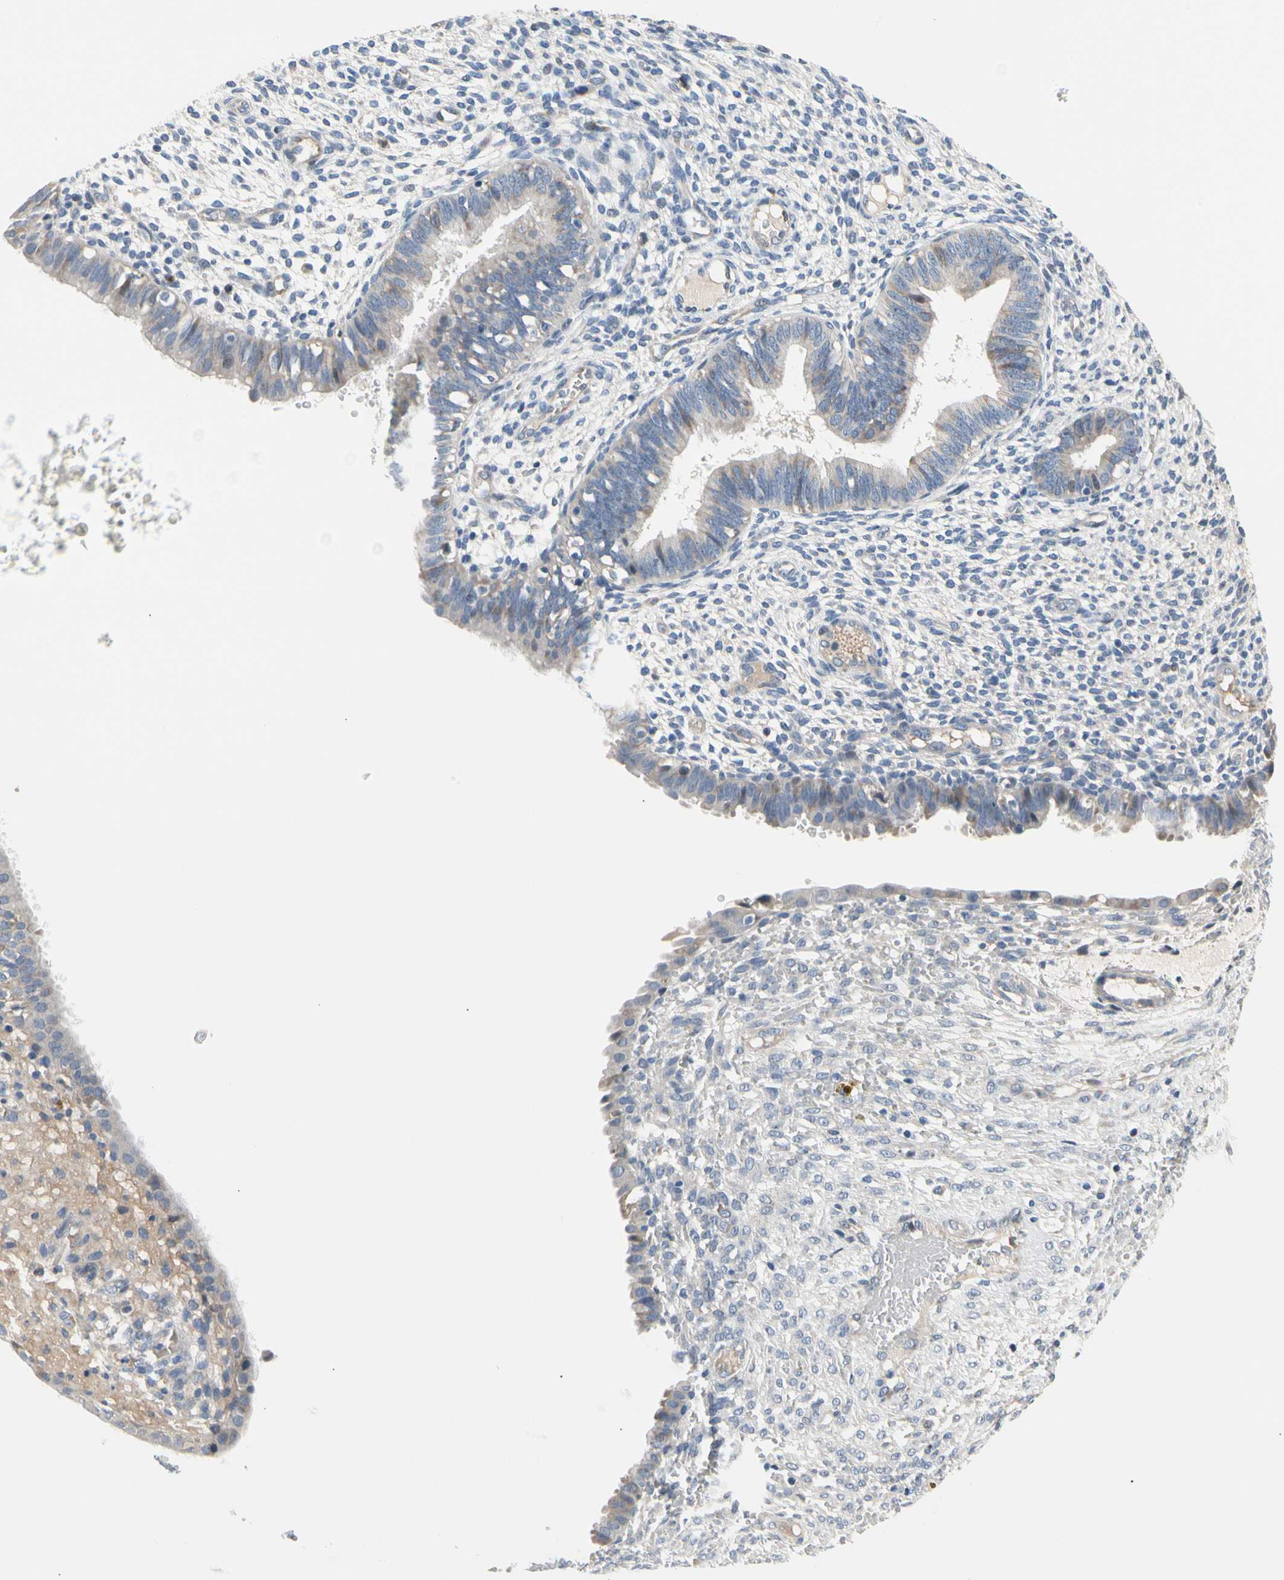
{"staining": {"intensity": "negative", "quantity": "none", "location": "none"}, "tissue": "endometrium", "cell_type": "Cells in endometrial stroma", "image_type": "normal", "snomed": [{"axis": "morphology", "description": "Normal tissue, NOS"}, {"axis": "topography", "description": "Endometrium"}], "caption": "Photomicrograph shows no significant protein positivity in cells in endometrial stroma of unremarkable endometrium. Nuclei are stained in blue.", "gene": "NFASC", "patient": {"sex": "female", "age": 61}}